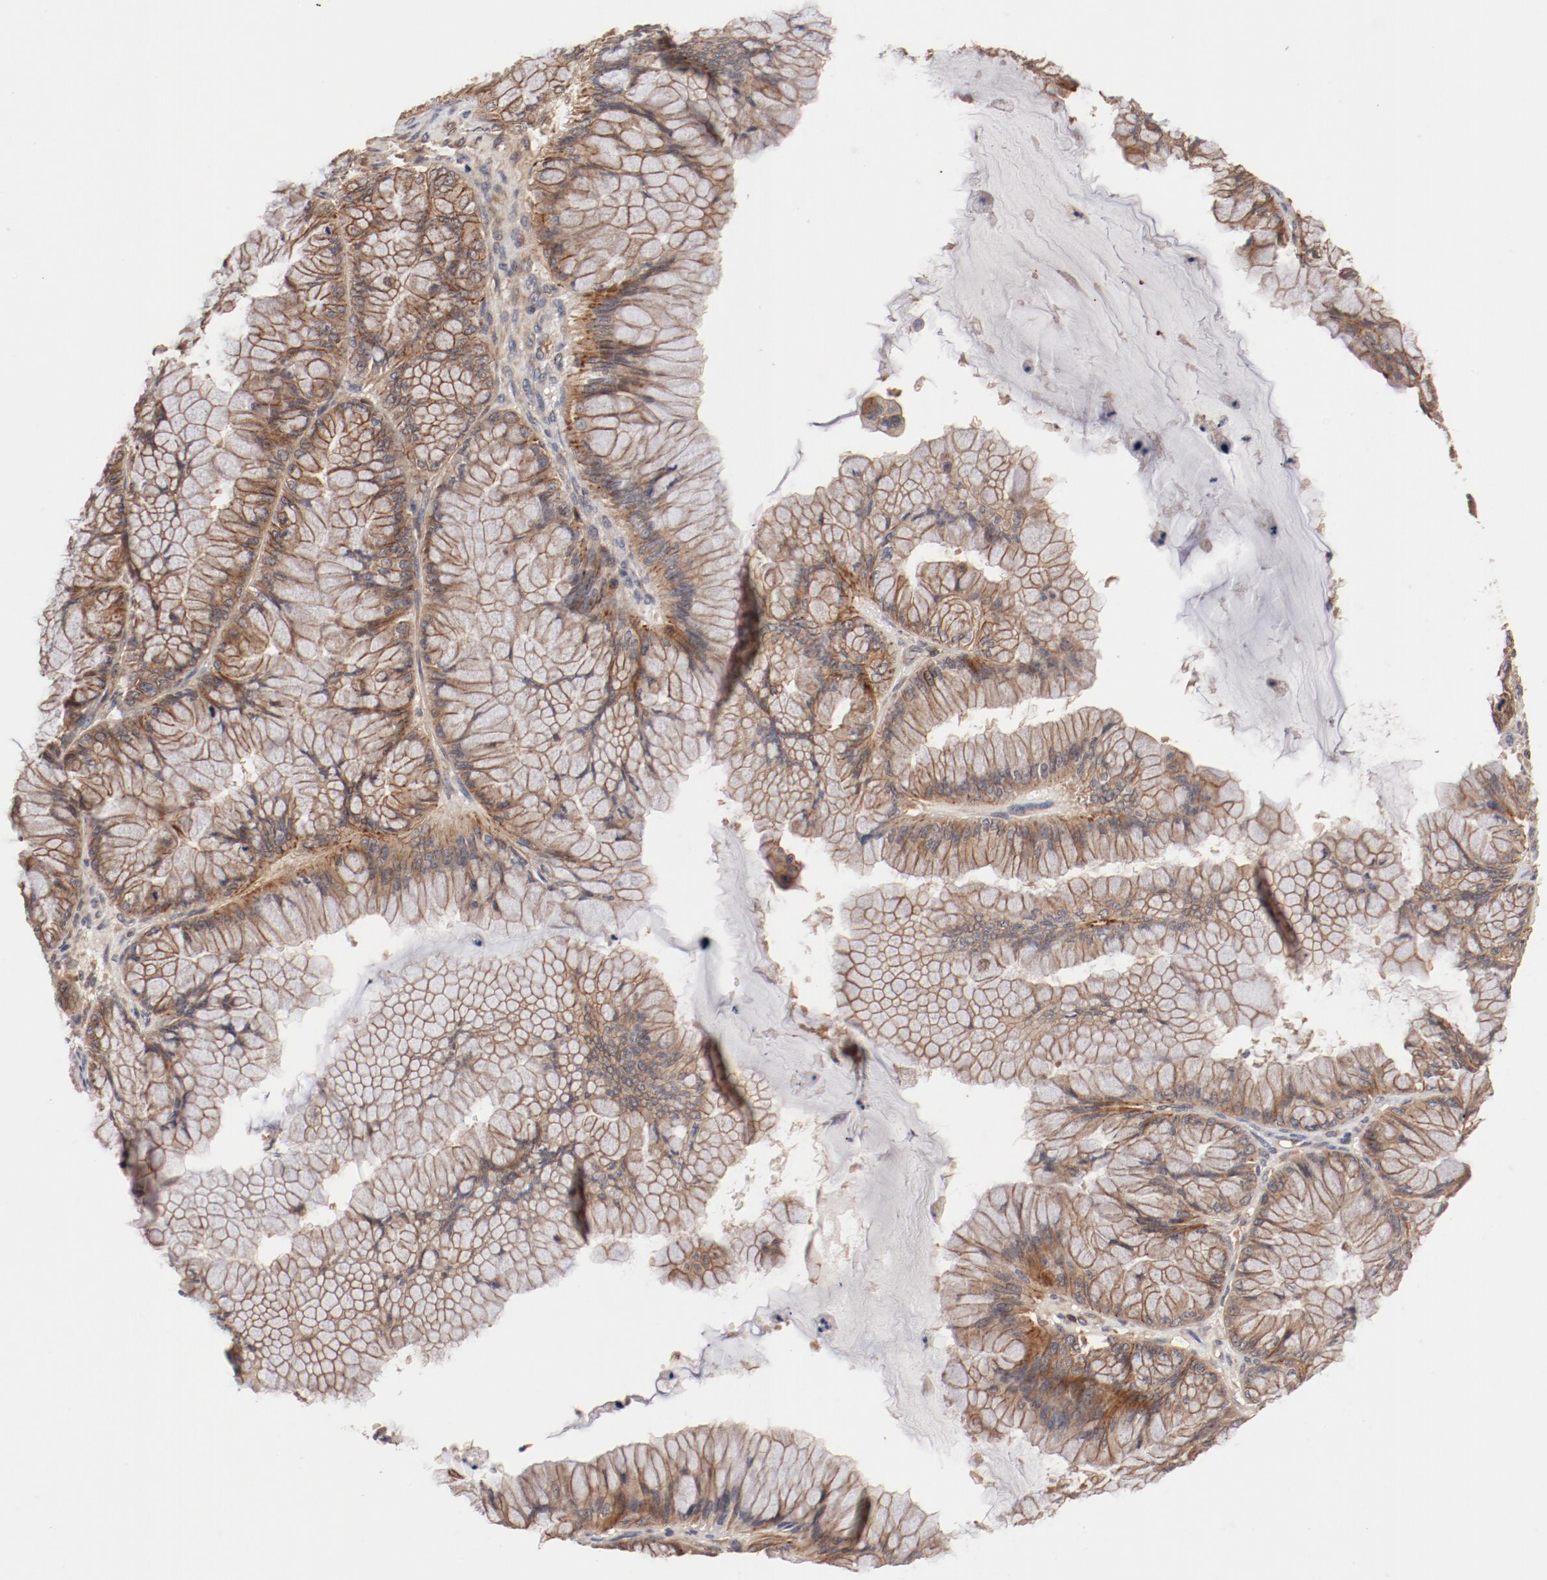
{"staining": {"intensity": "moderate", "quantity": ">75%", "location": "cytoplasmic/membranous"}, "tissue": "ovarian cancer", "cell_type": "Tumor cells", "image_type": "cancer", "snomed": [{"axis": "morphology", "description": "Cystadenocarcinoma, mucinous, NOS"}, {"axis": "topography", "description": "Ovary"}], "caption": "IHC (DAB) staining of ovarian cancer (mucinous cystadenocarcinoma) reveals moderate cytoplasmic/membranous protein expression in about >75% of tumor cells.", "gene": "GUF1", "patient": {"sex": "female", "age": 63}}